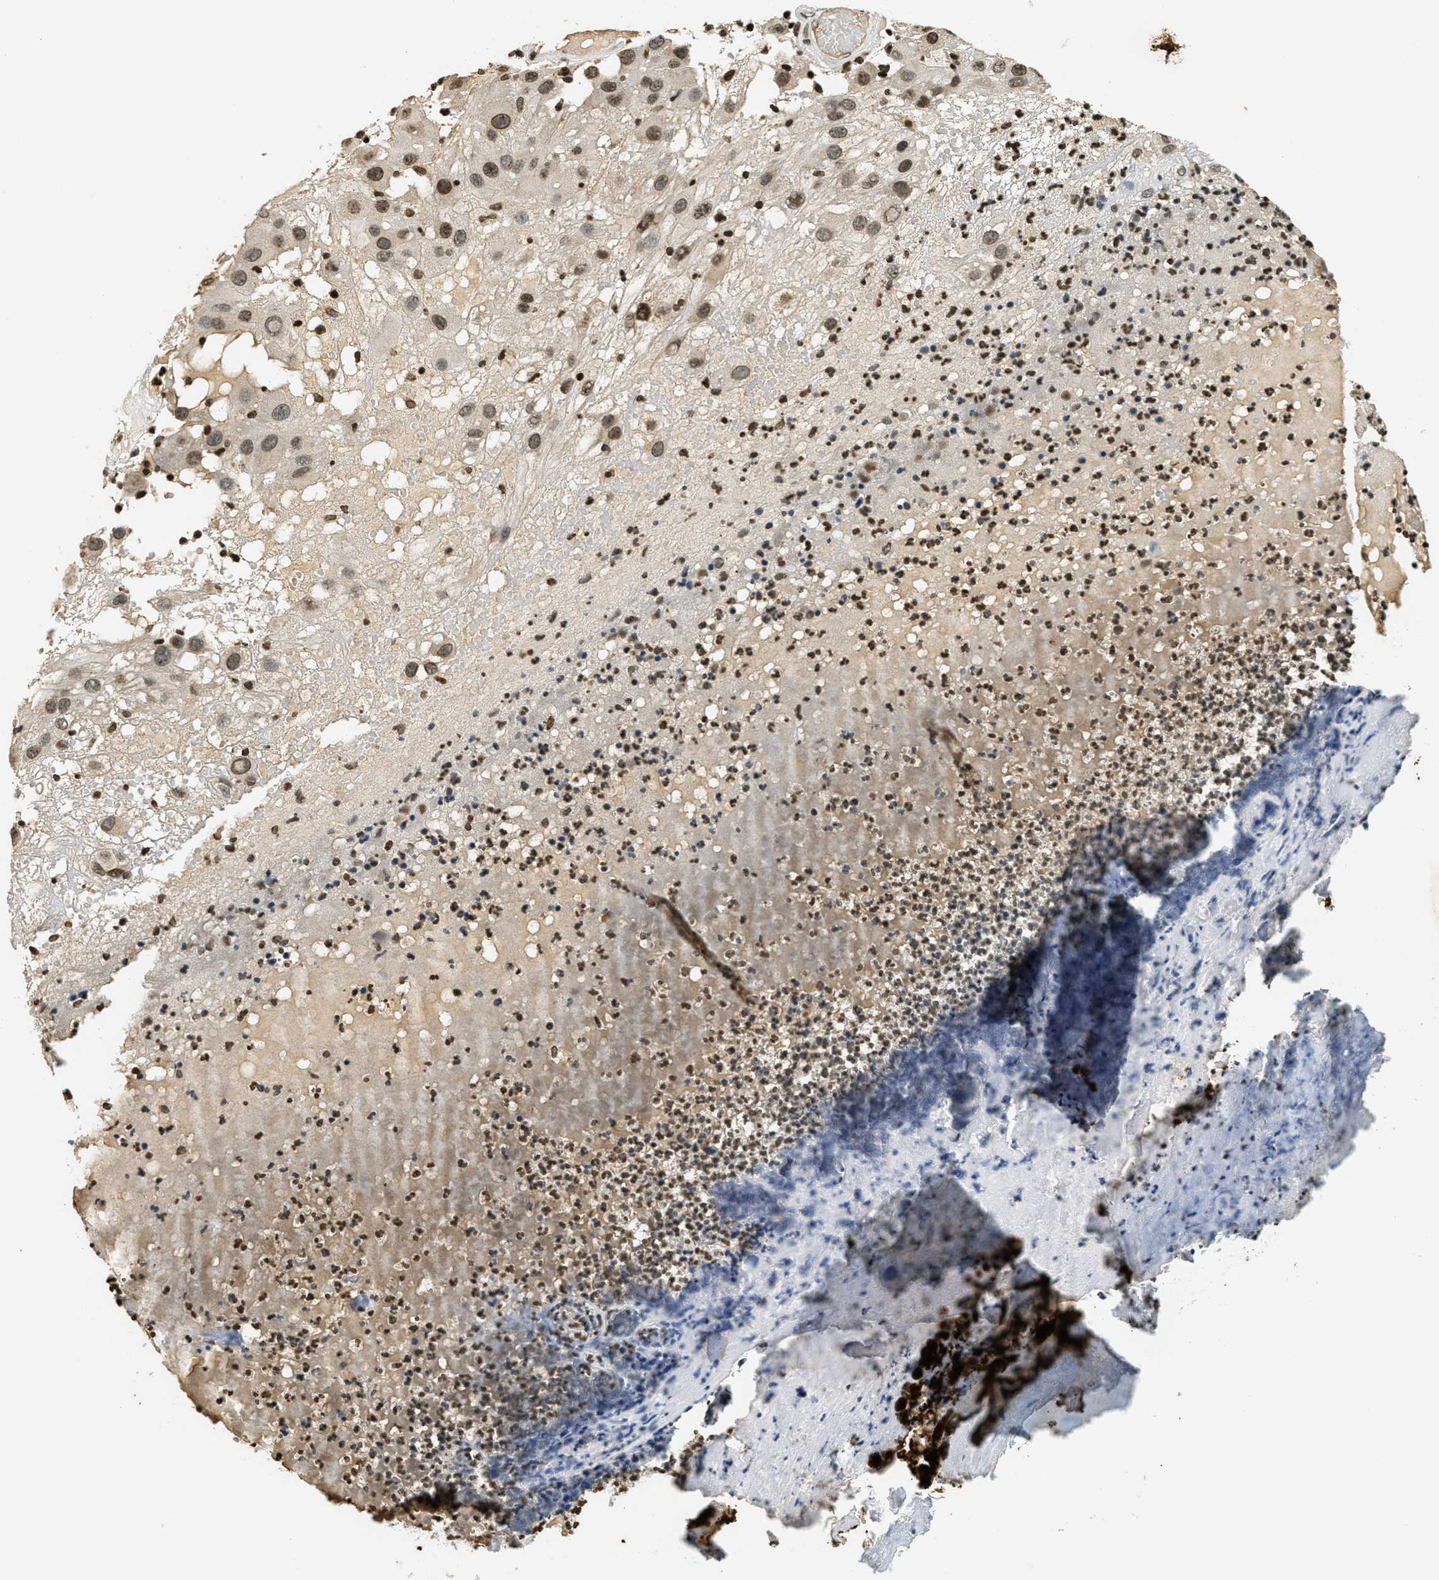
{"staining": {"intensity": "moderate", "quantity": ">75%", "location": "nuclear"}, "tissue": "melanoma", "cell_type": "Tumor cells", "image_type": "cancer", "snomed": [{"axis": "morphology", "description": "Malignant melanoma, NOS"}, {"axis": "topography", "description": "Skin"}], "caption": "Immunohistochemistry (DAB) staining of human melanoma exhibits moderate nuclear protein staining in approximately >75% of tumor cells. The protein of interest is stained brown, and the nuclei are stained in blue (DAB IHC with brightfield microscopy, high magnification).", "gene": "LDB2", "patient": {"sex": "female", "age": 81}}